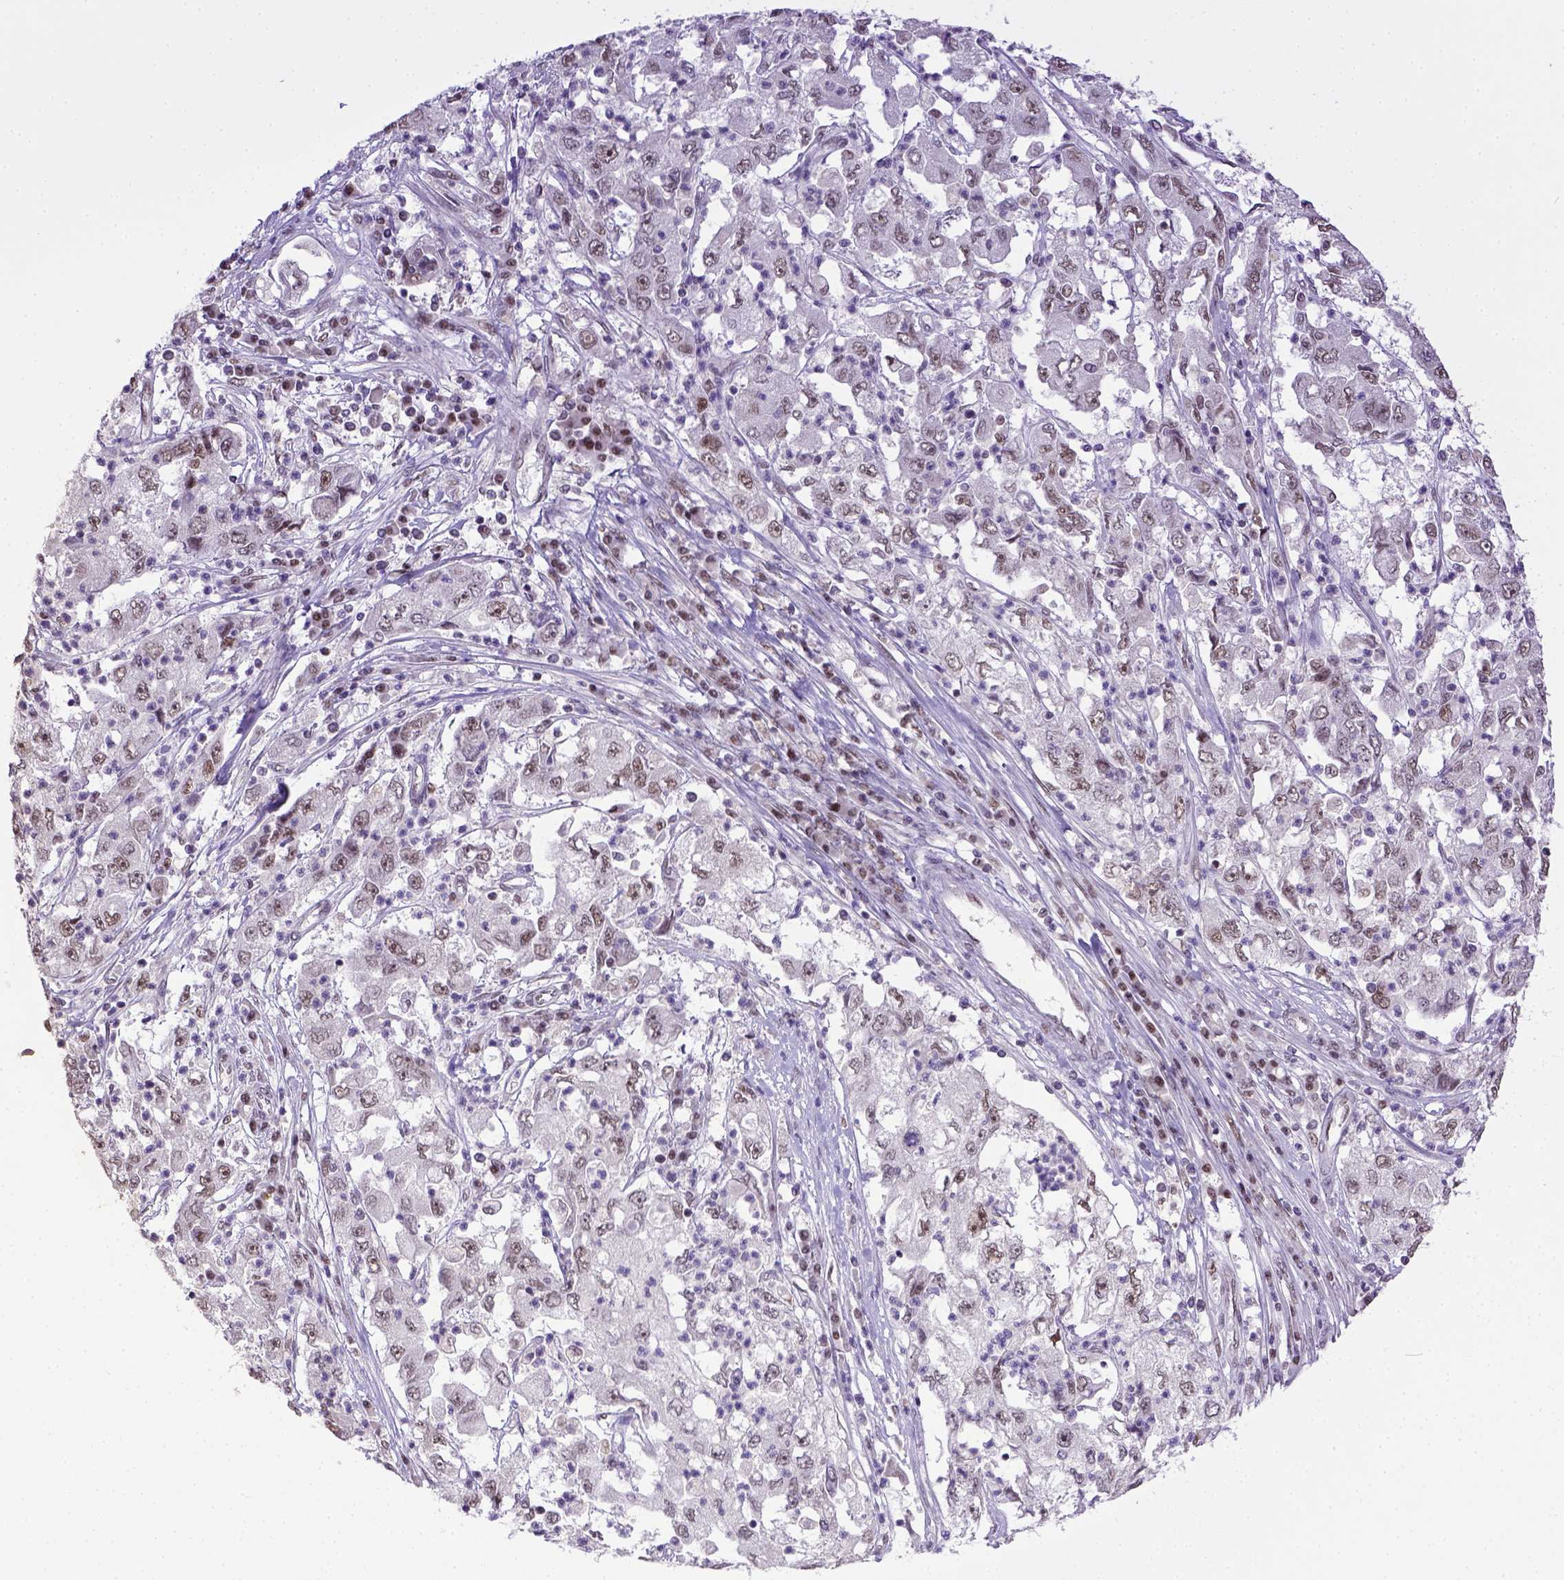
{"staining": {"intensity": "weak", "quantity": "25%-75%", "location": "cytoplasmic/membranous"}, "tissue": "cervical cancer", "cell_type": "Tumor cells", "image_type": "cancer", "snomed": [{"axis": "morphology", "description": "Squamous cell carcinoma, NOS"}, {"axis": "topography", "description": "Cervix"}], "caption": "Cervical cancer (squamous cell carcinoma) stained for a protein reveals weak cytoplasmic/membranous positivity in tumor cells.", "gene": "ERCC1", "patient": {"sex": "female", "age": 36}}